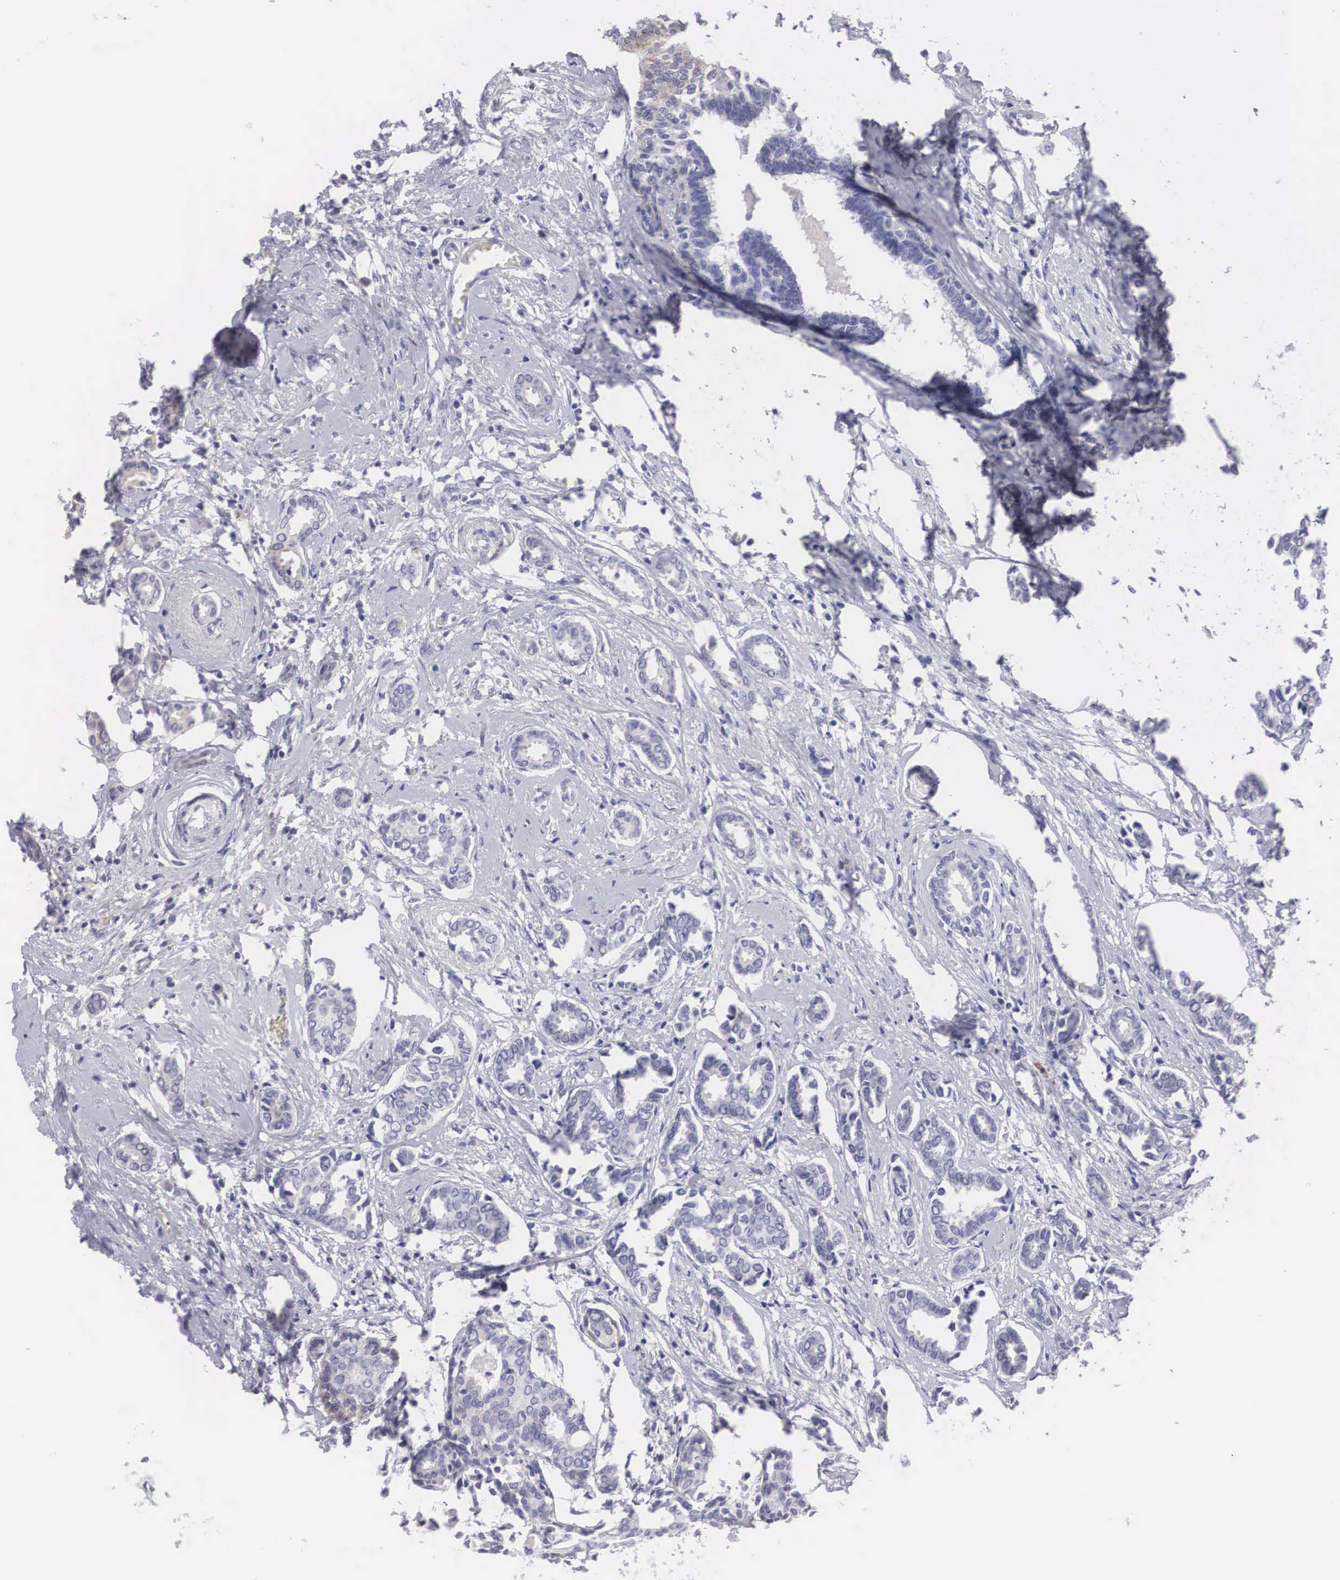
{"staining": {"intensity": "negative", "quantity": "none", "location": "none"}, "tissue": "breast cancer", "cell_type": "Tumor cells", "image_type": "cancer", "snomed": [{"axis": "morphology", "description": "Duct carcinoma"}, {"axis": "topography", "description": "Breast"}], "caption": "Photomicrograph shows no significant protein positivity in tumor cells of invasive ductal carcinoma (breast).", "gene": "ARMCX3", "patient": {"sex": "female", "age": 50}}